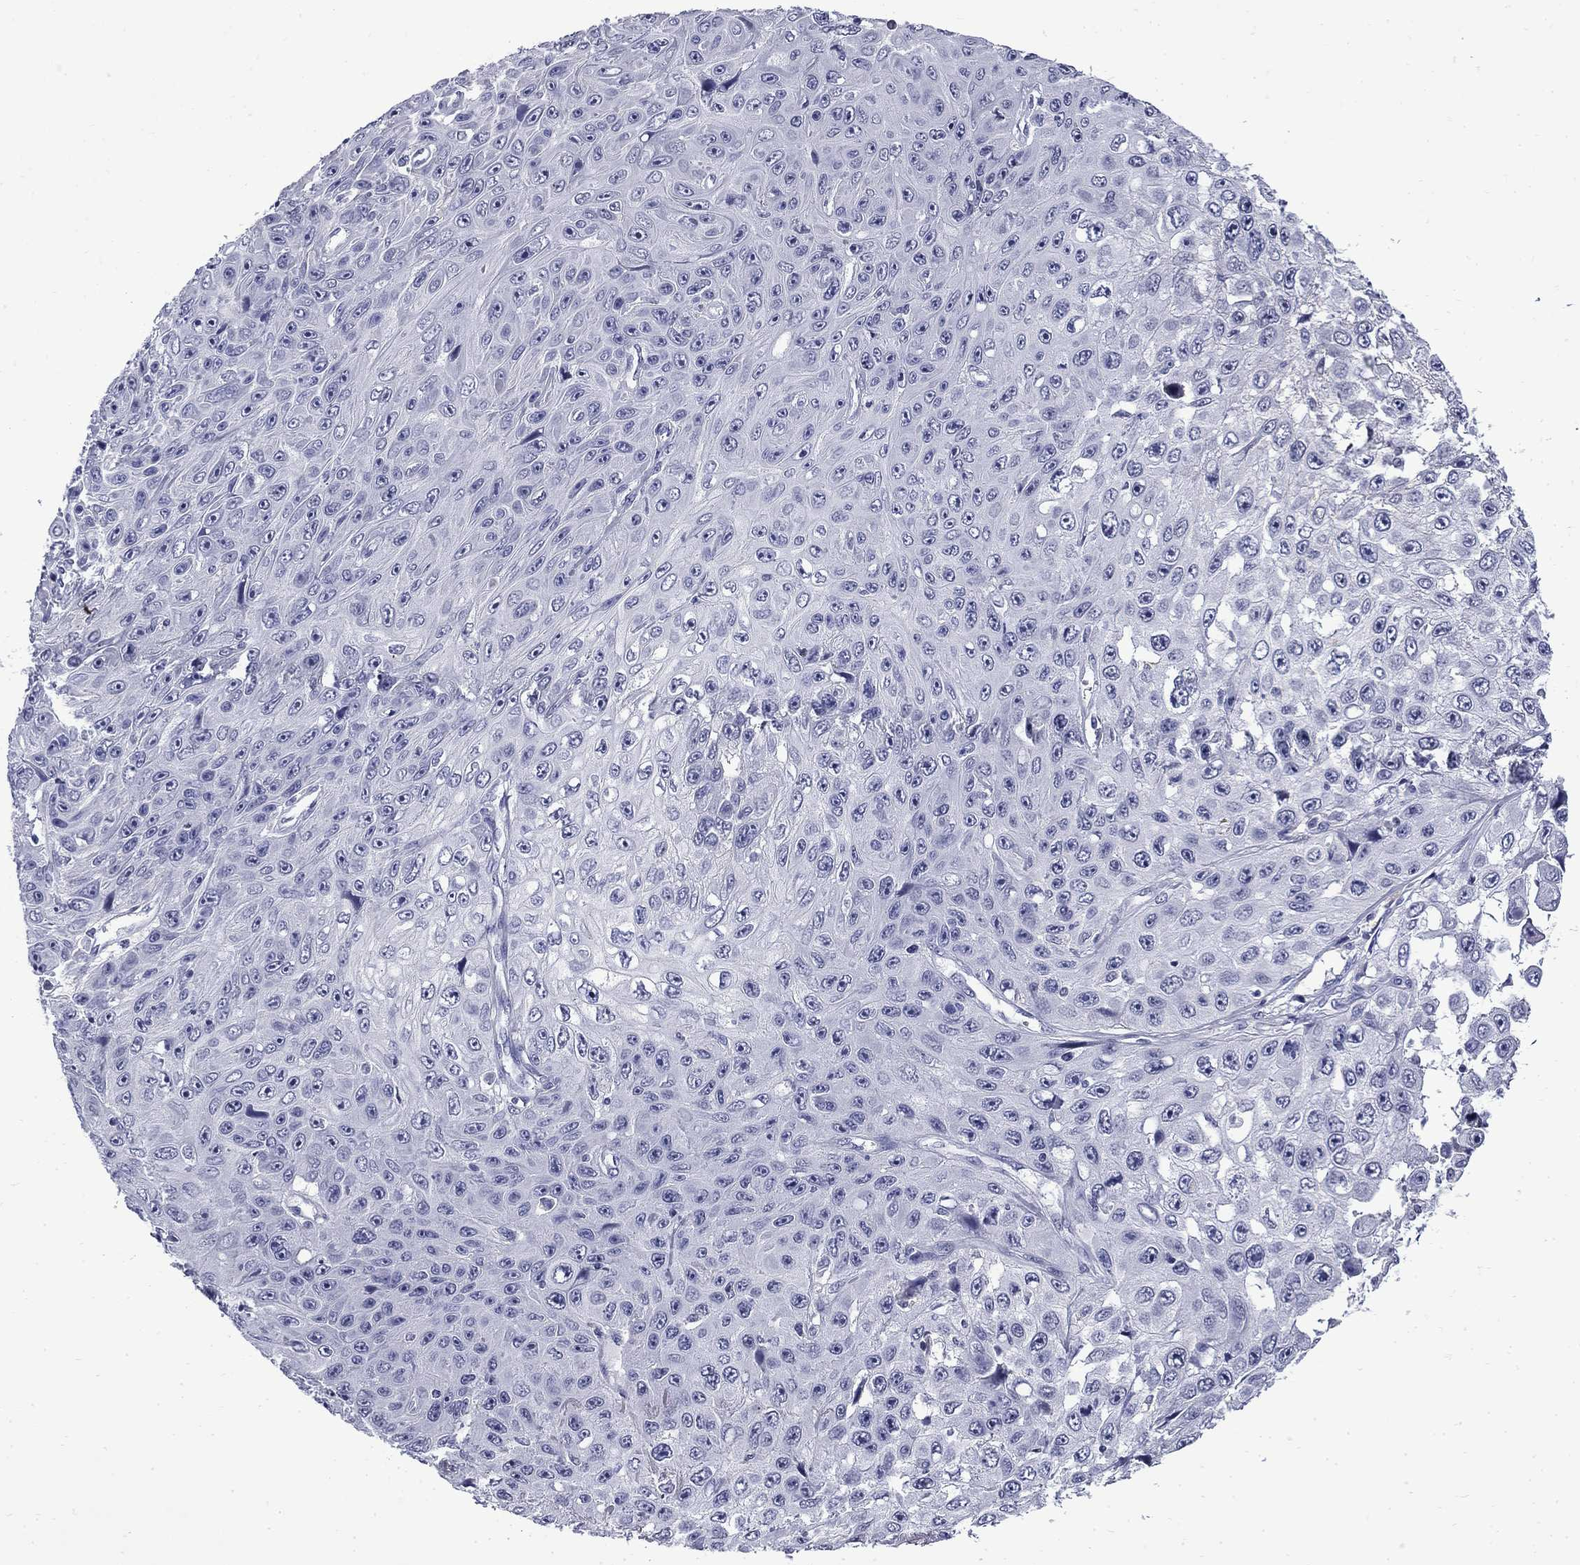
{"staining": {"intensity": "negative", "quantity": "none", "location": "none"}, "tissue": "skin cancer", "cell_type": "Tumor cells", "image_type": "cancer", "snomed": [{"axis": "morphology", "description": "Squamous cell carcinoma, NOS"}, {"axis": "topography", "description": "Skin"}], "caption": "Photomicrograph shows no significant protein positivity in tumor cells of skin cancer (squamous cell carcinoma). (Stains: DAB IHC with hematoxylin counter stain, Microscopy: brightfield microscopy at high magnification).", "gene": "MGARP", "patient": {"sex": "male", "age": 82}}